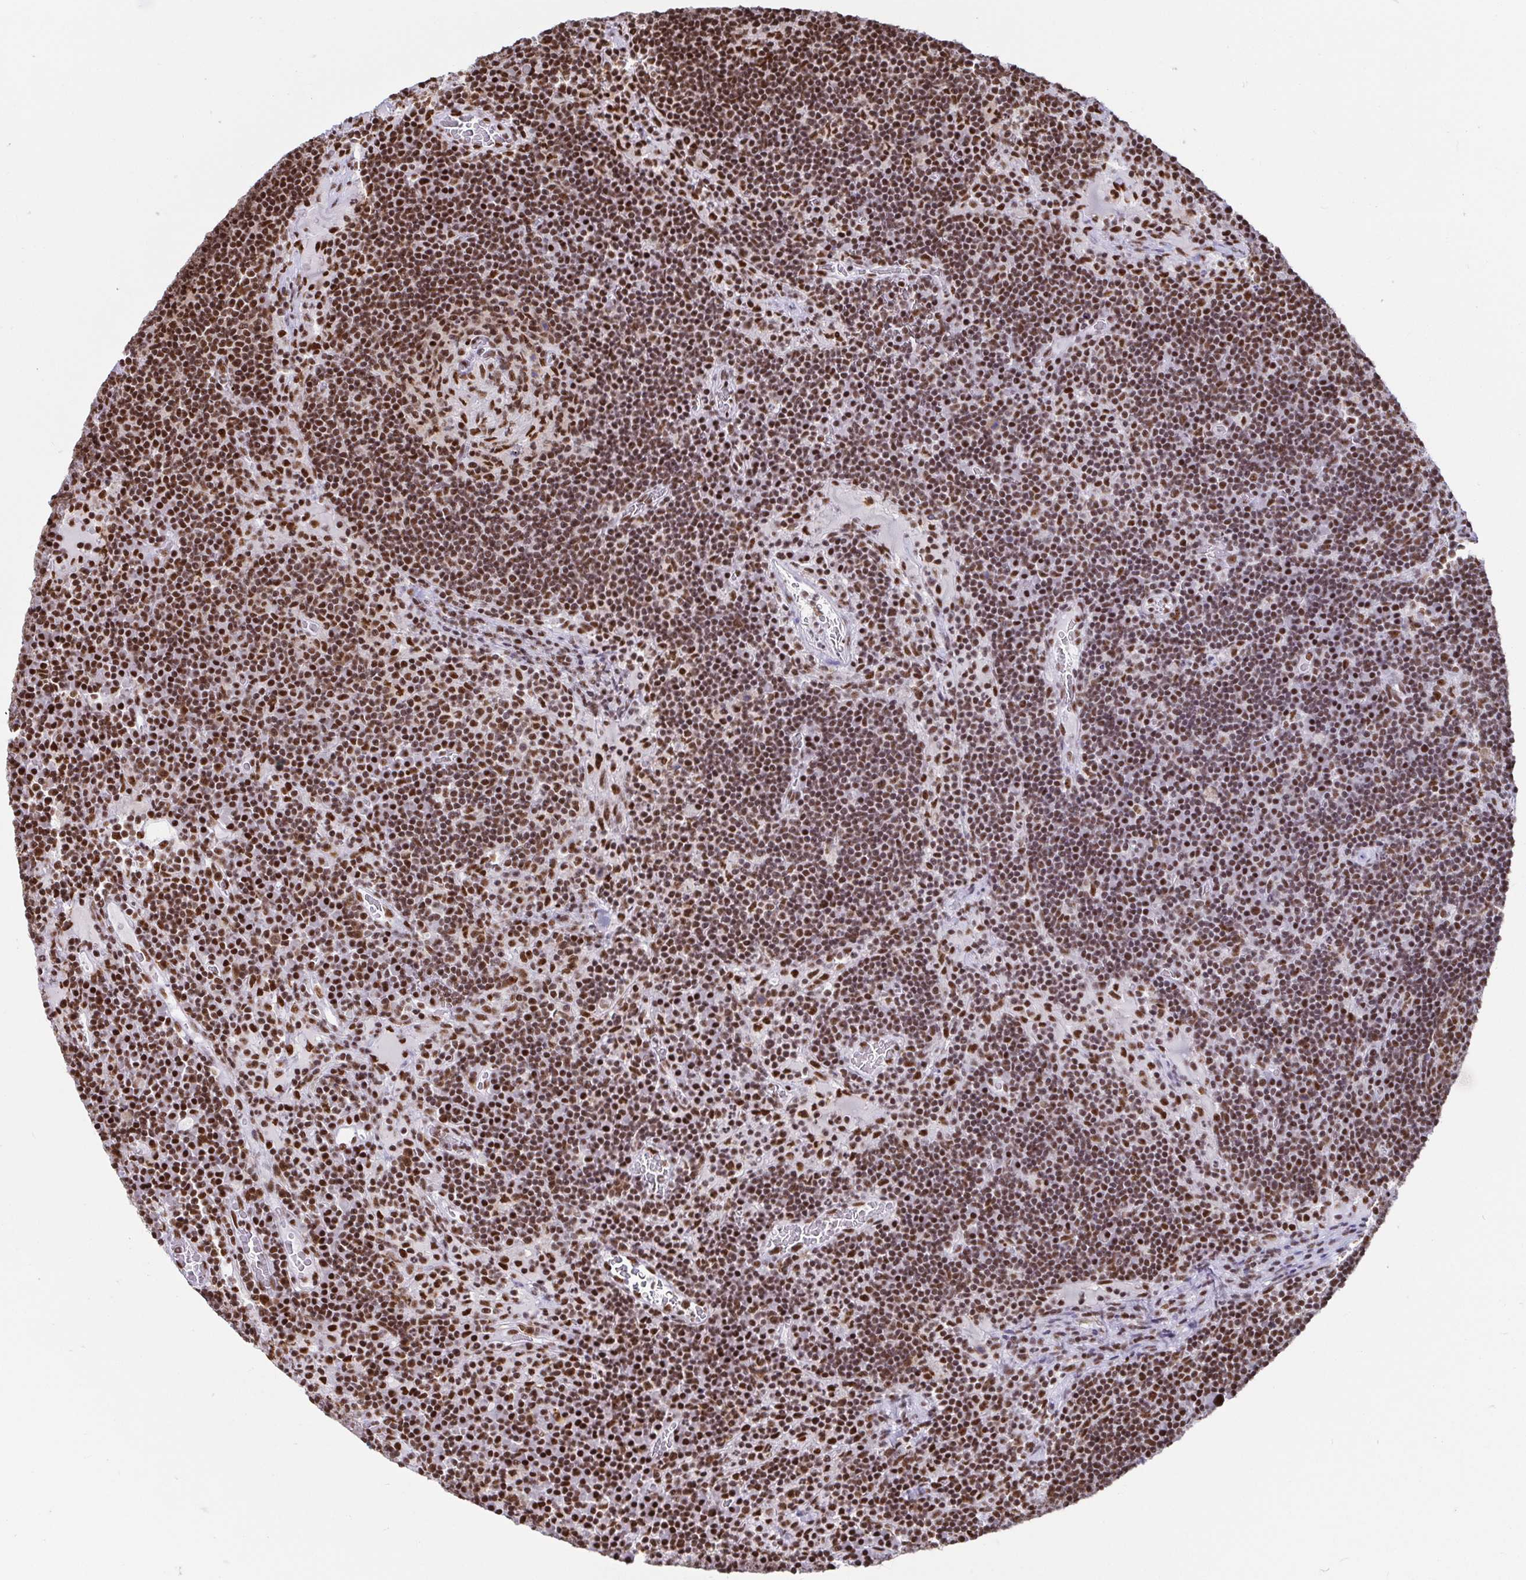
{"staining": {"intensity": "moderate", "quantity": ">75%", "location": "nuclear"}, "tissue": "lymph node", "cell_type": "Germinal center cells", "image_type": "normal", "snomed": [{"axis": "morphology", "description": "Normal tissue, NOS"}, {"axis": "topography", "description": "Lymph node"}], "caption": "Germinal center cells show moderate nuclear expression in about >75% of cells in normal lymph node. The protein is stained brown, and the nuclei are stained in blue (DAB IHC with brightfield microscopy, high magnification).", "gene": "EWSR1", "patient": {"sex": "male", "age": 67}}